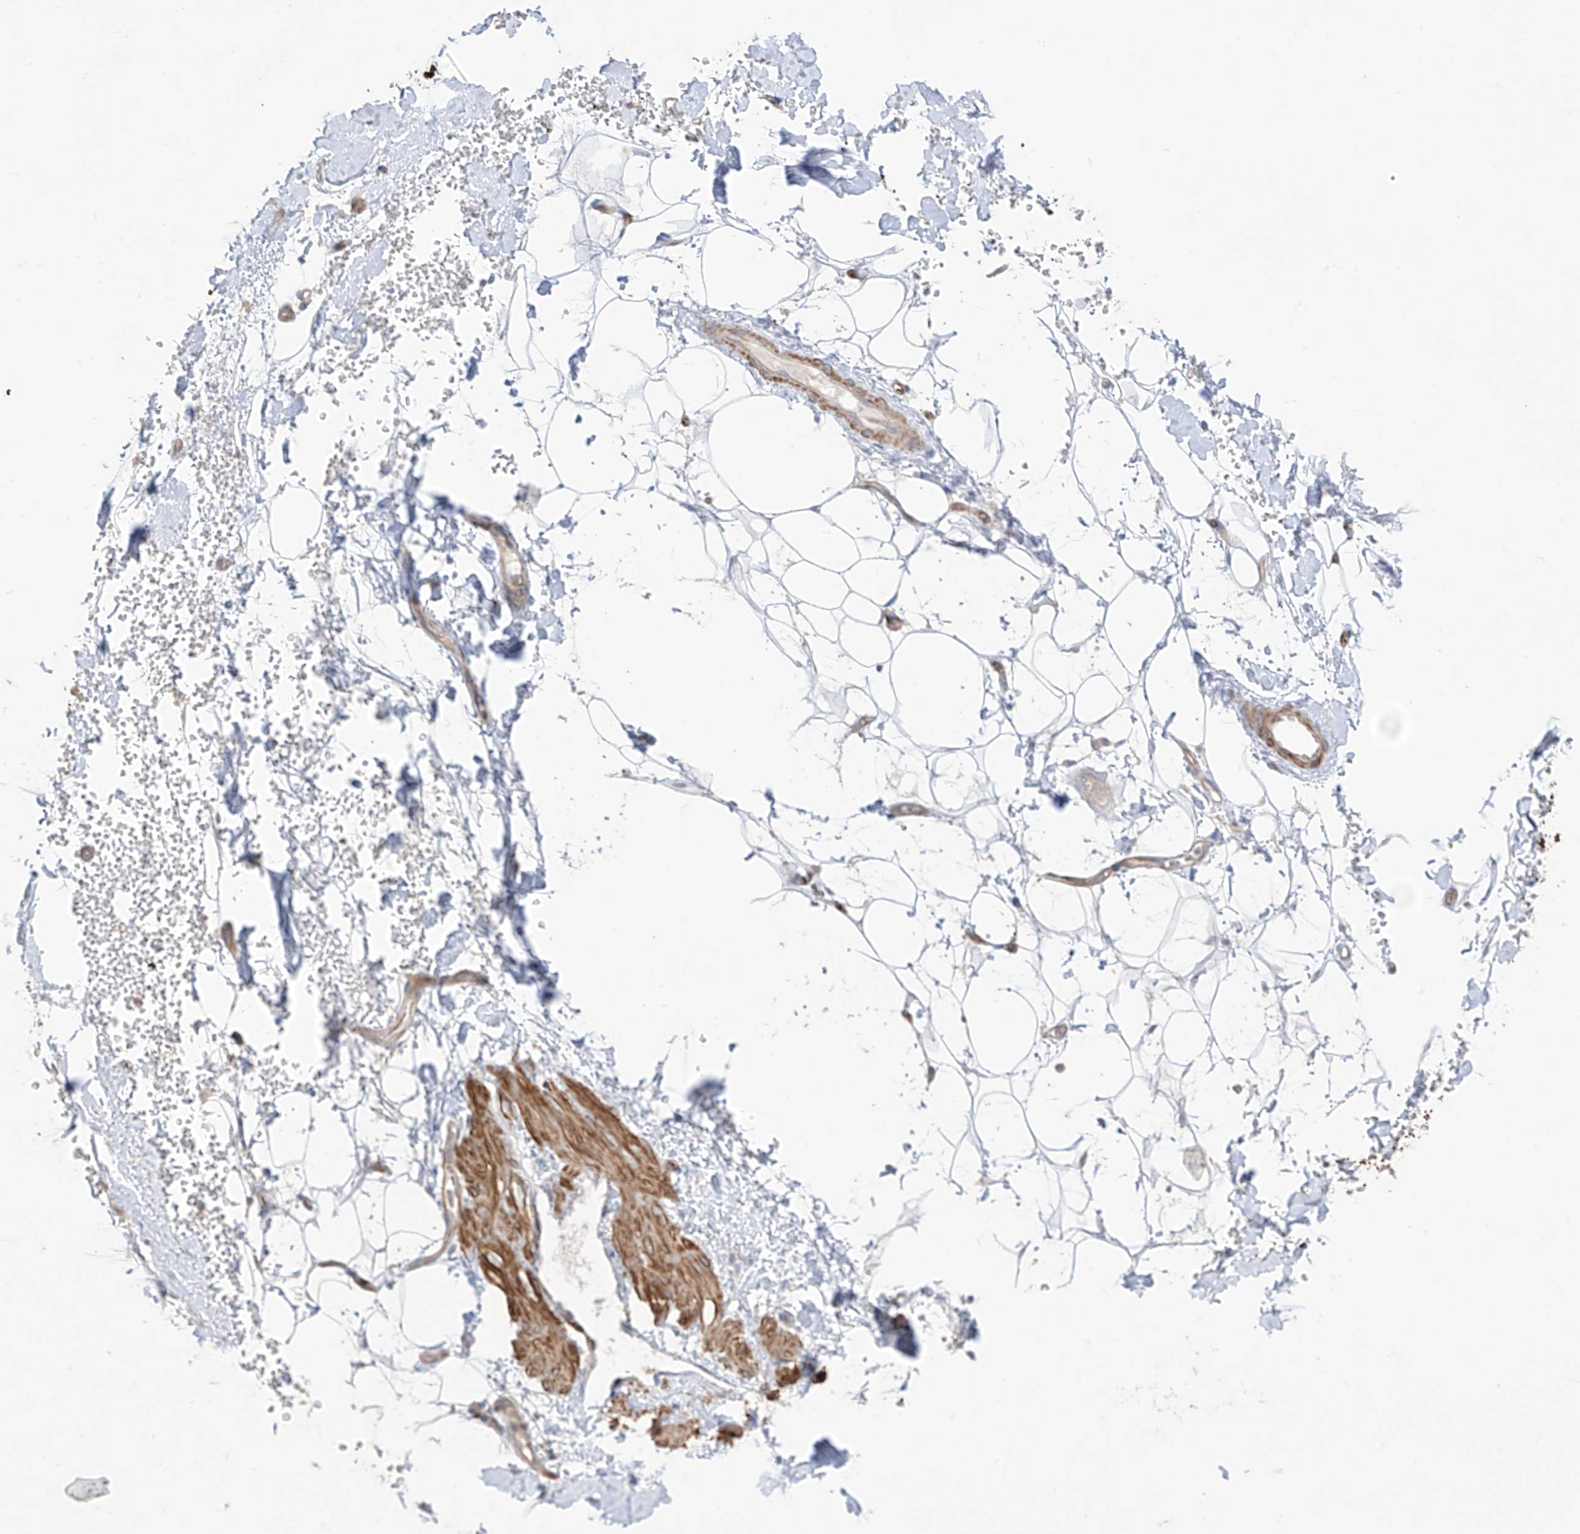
{"staining": {"intensity": "negative", "quantity": "none", "location": "none"}, "tissue": "adipose tissue", "cell_type": "Adipocytes", "image_type": "normal", "snomed": [{"axis": "morphology", "description": "Normal tissue, NOS"}, {"axis": "morphology", "description": "Adenocarcinoma, NOS"}, {"axis": "topography", "description": "Pancreas"}, {"axis": "topography", "description": "Peripheral nerve tissue"}], "caption": "The photomicrograph reveals no significant staining in adipocytes of adipose tissue.", "gene": "TRMU", "patient": {"sex": "male", "age": 59}}